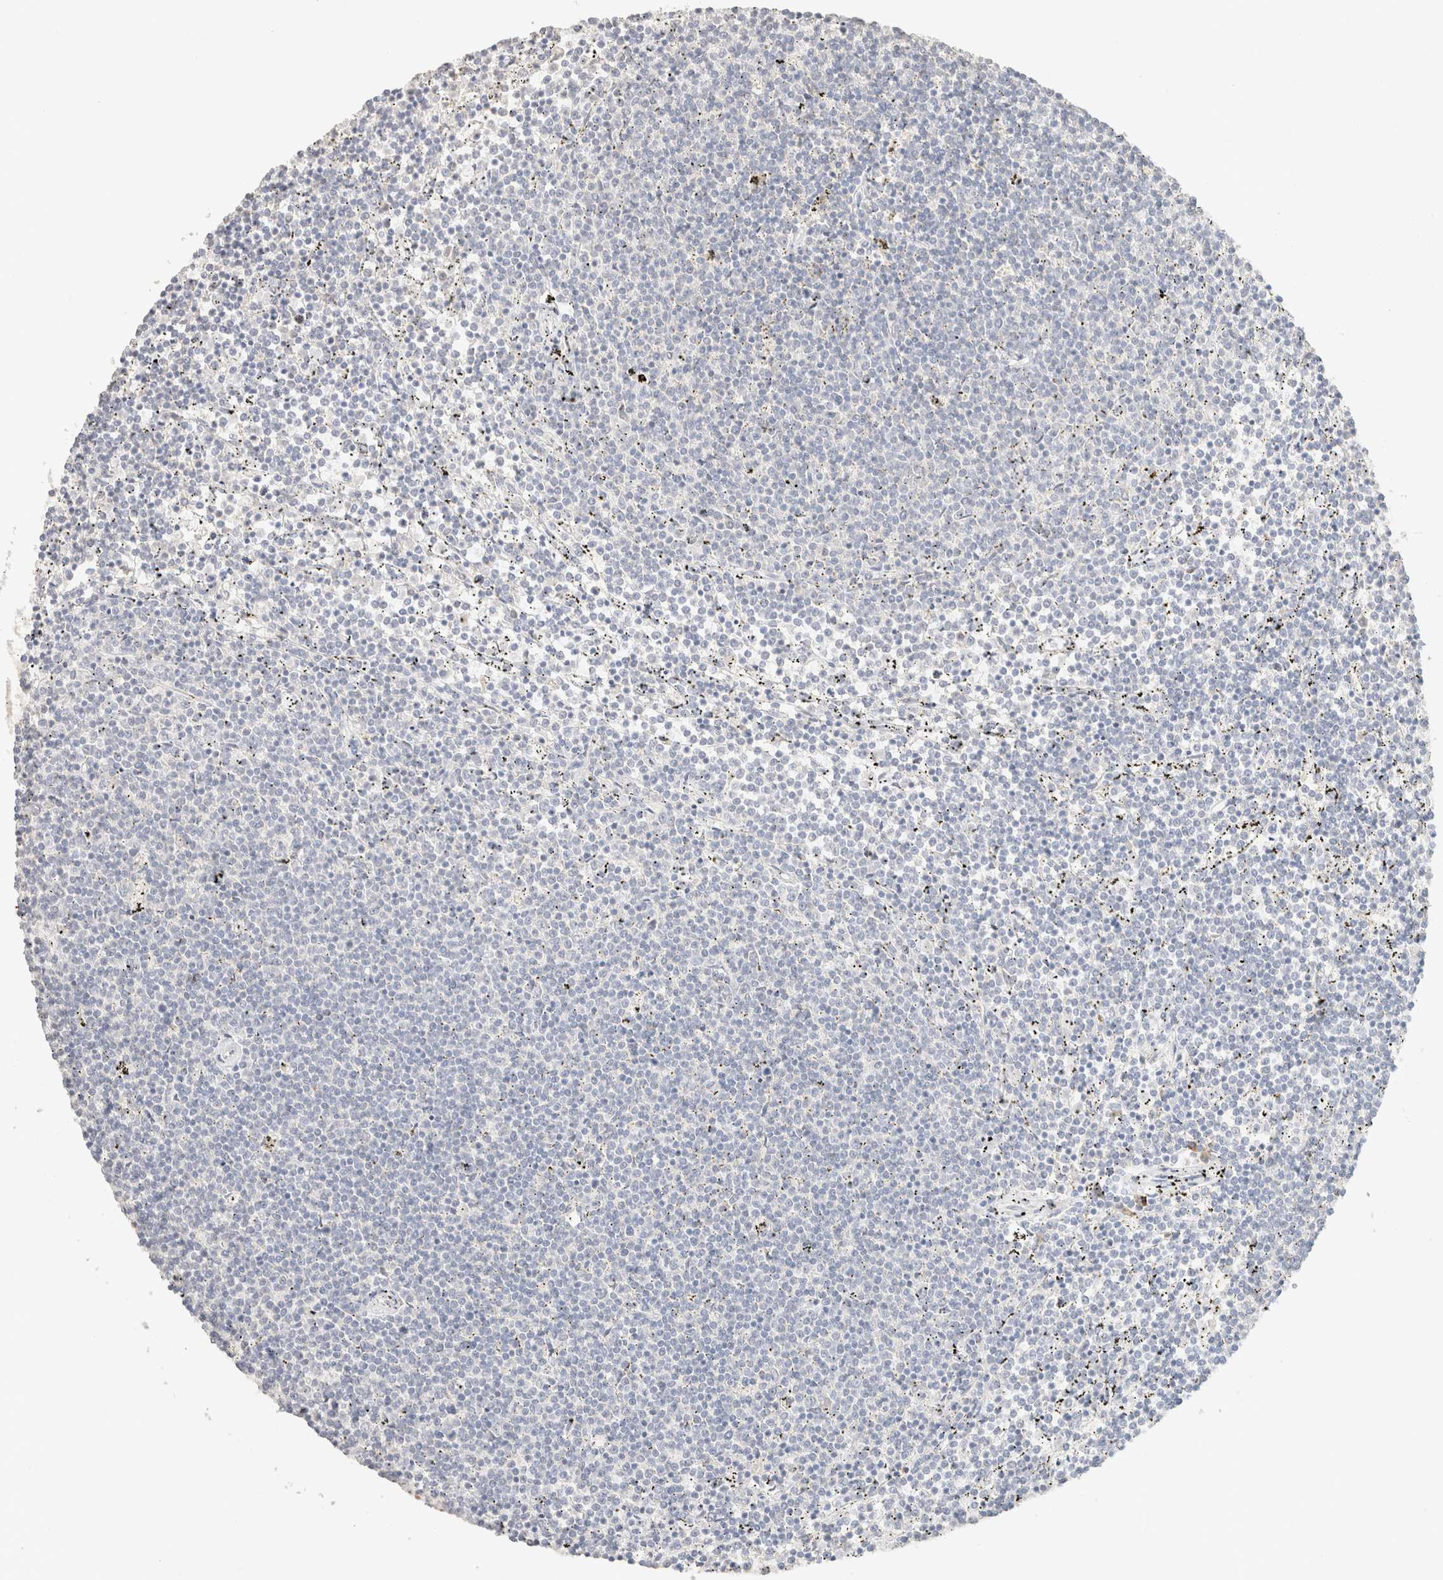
{"staining": {"intensity": "negative", "quantity": "none", "location": "none"}, "tissue": "lymphoma", "cell_type": "Tumor cells", "image_type": "cancer", "snomed": [{"axis": "morphology", "description": "Malignant lymphoma, non-Hodgkin's type, Low grade"}, {"axis": "topography", "description": "Spleen"}], "caption": "Immunohistochemistry histopathology image of malignant lymphoma, non-Hodgkin's type (low-grade) stained for a protein (brown), which exhibits no positivity in tumor cells. The staining was performed using DAB to visualize the protein expression in brown, while the nuclei were stained in blue with hematoxylin (Magnification: 20x).", "gene": "CPA1", "patient": {"sex": "female", "age": 50}}